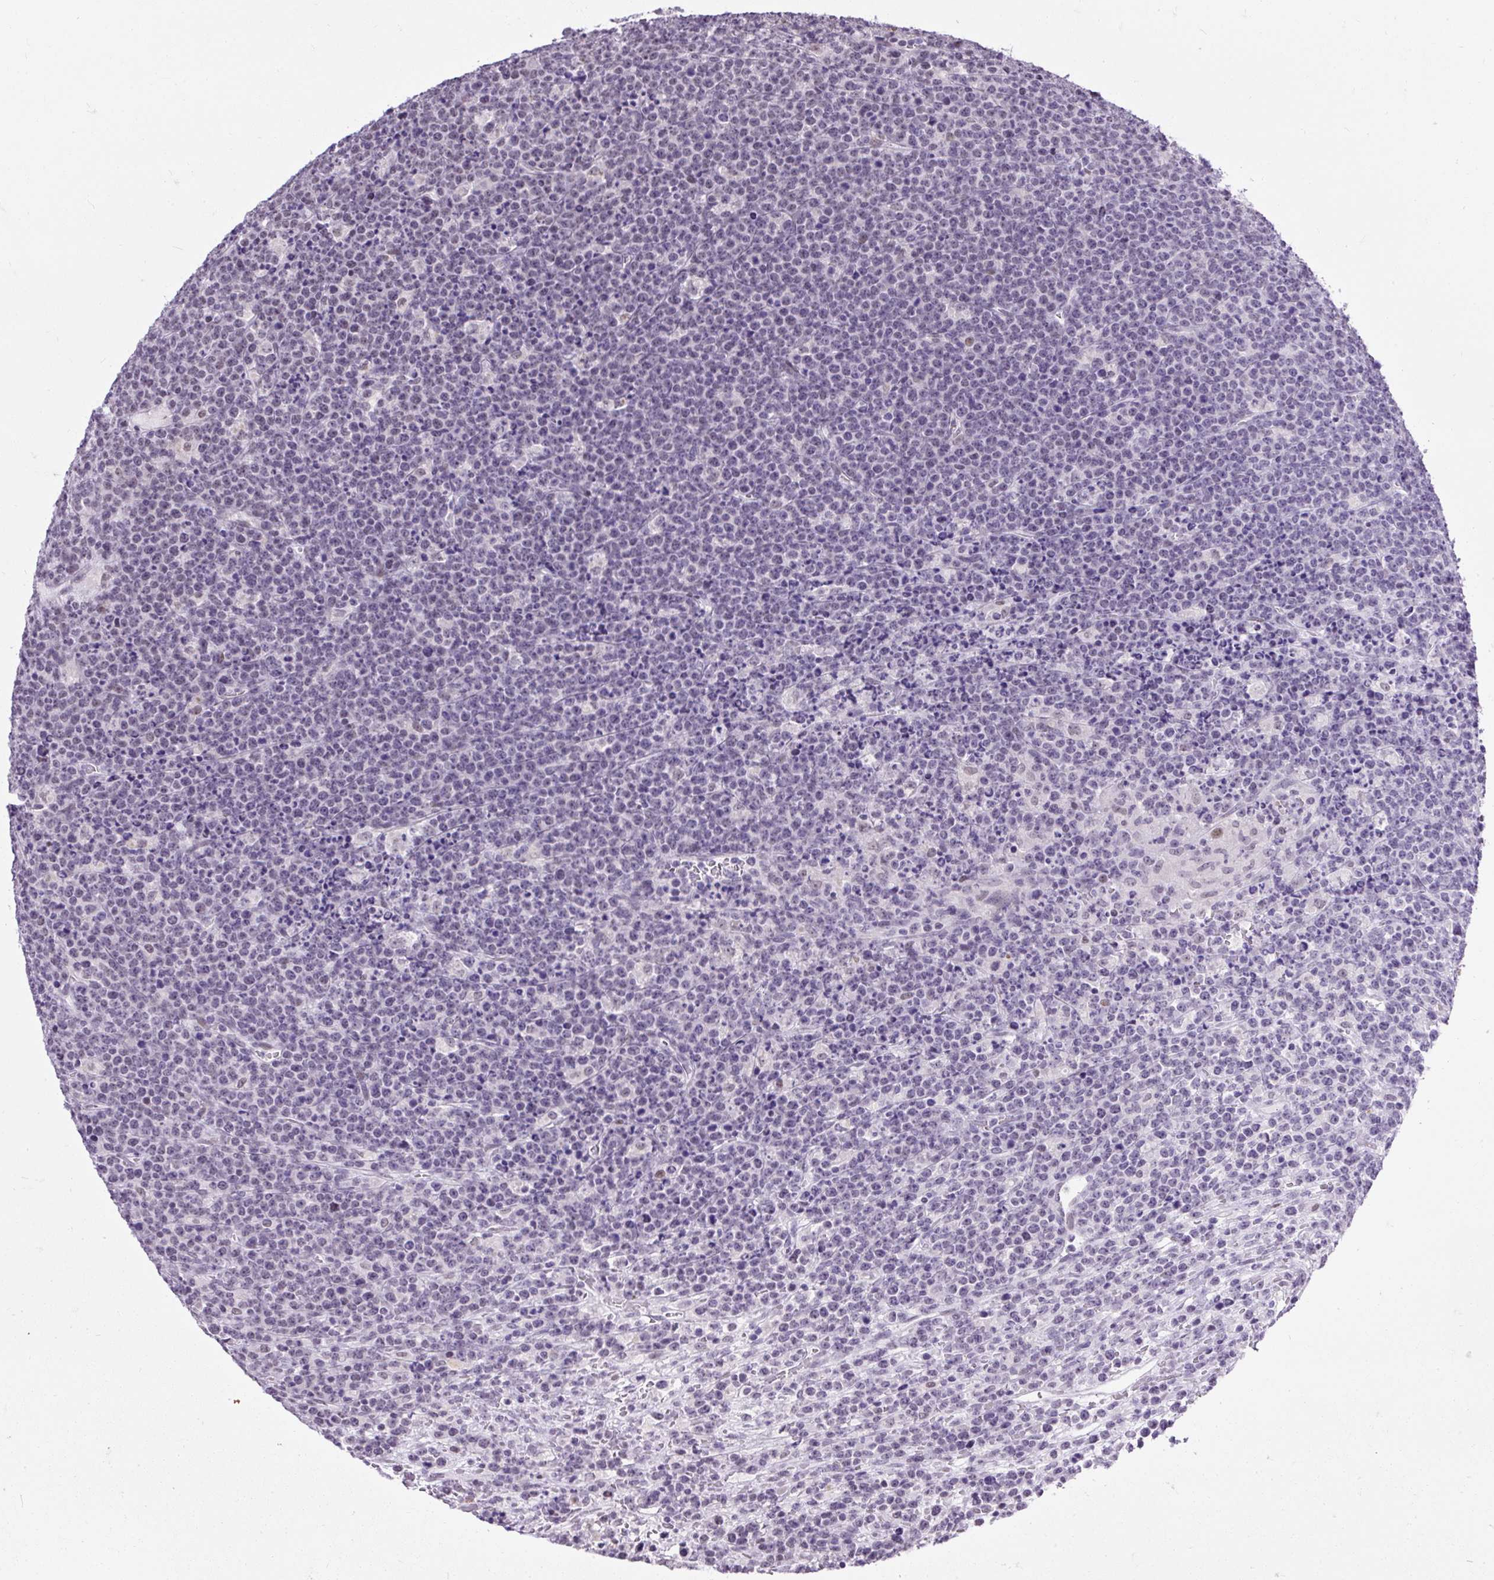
{"staining": {"intensity": "negative", "quantity": "none", "location": "none"}, "tissue": "lymphoma", "cell_type": "Tumor cells", "image_type": "cancer", "snomed": [{"axis": "morphology", "description": "Malignant lymphoma, non-Hodgkin's type, High grade"}, {"axis": "topography", "description": "Ovary"}], "caption": "A micrograph of human malignant lymphoma, non-Hodgkin's type (high-grade) is negative for staining in tumor cells. (DAB immunohistochemistry, high magnification).", "gene": "WNT10B", "patient": {"sex": "female", "age": 56}}